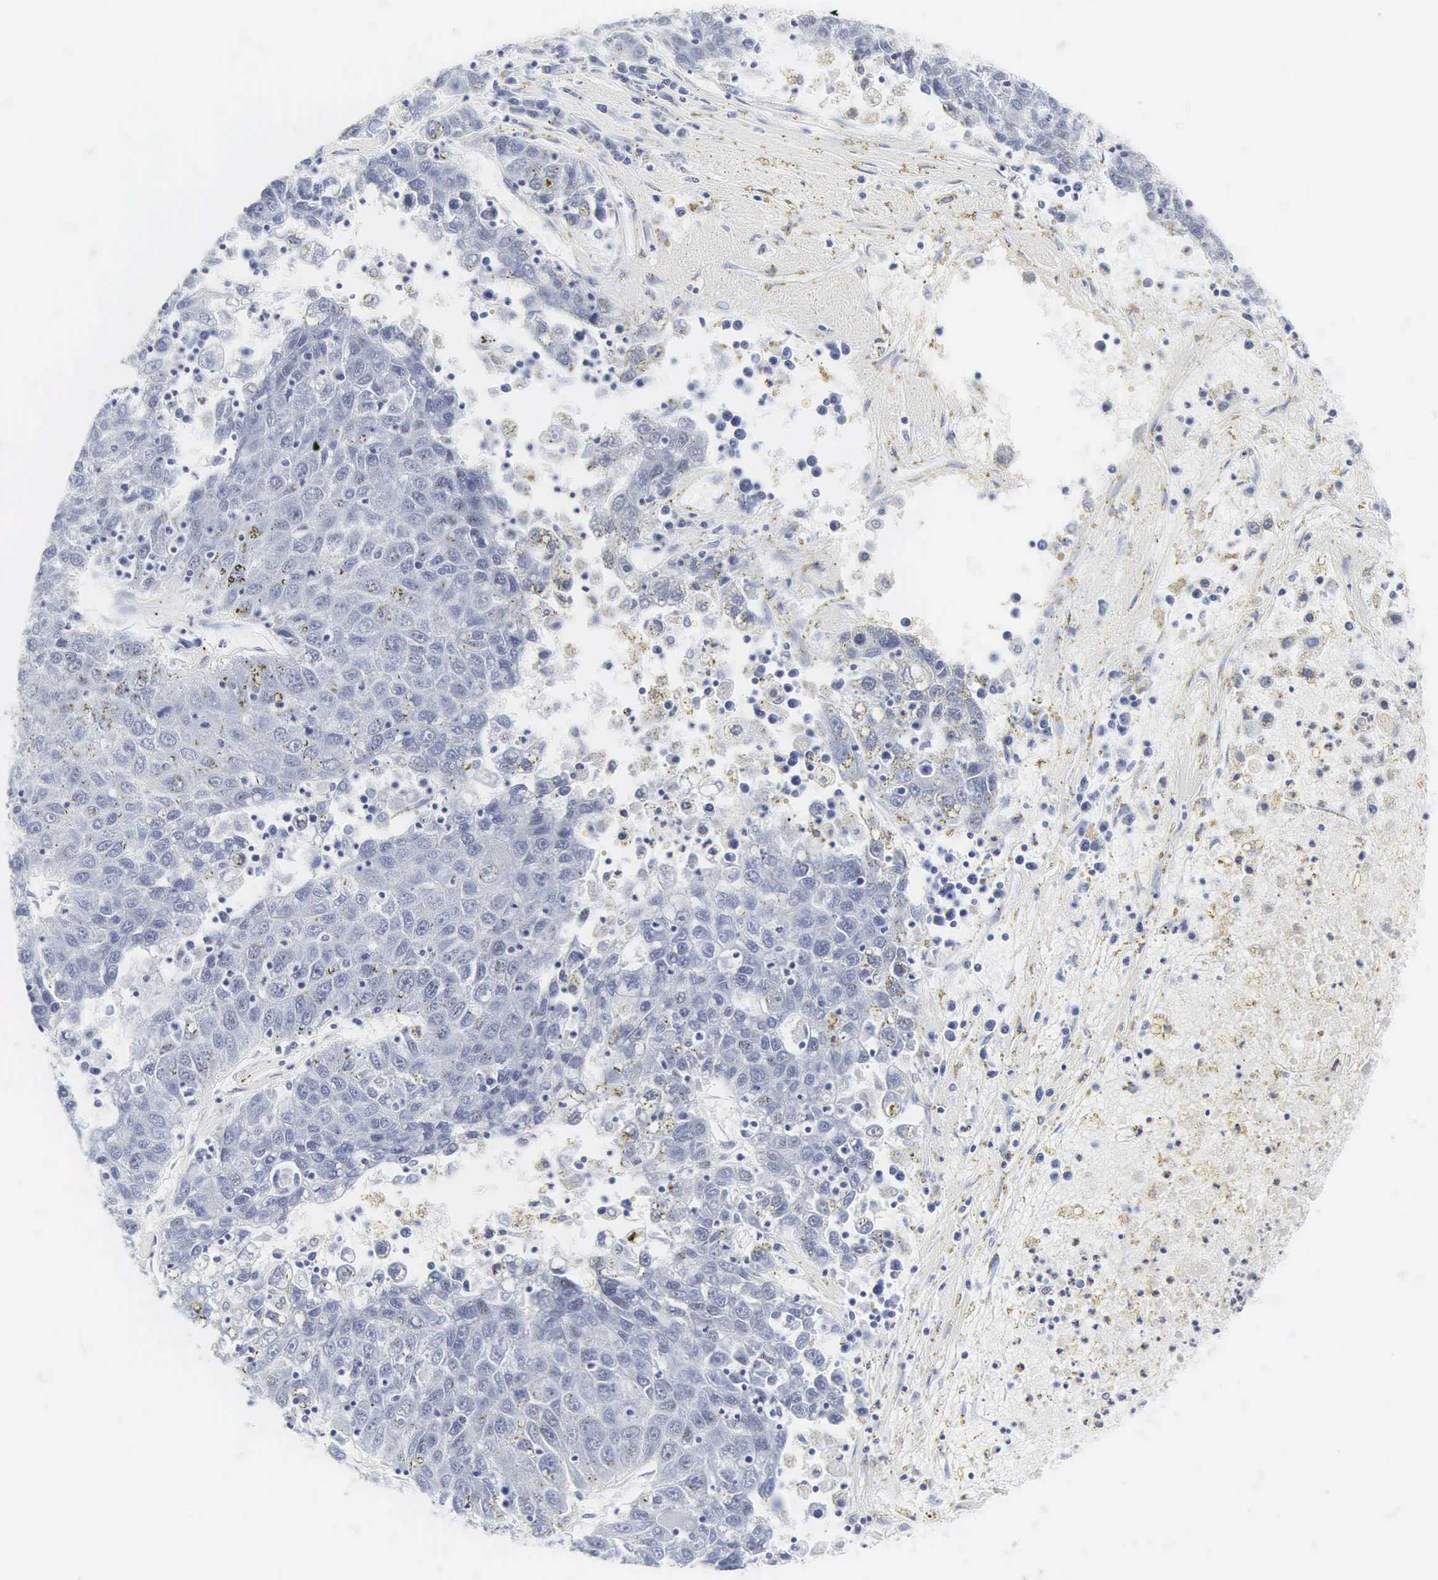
{"staining": {"intensity": "negative", "quantity": "none", "location": "none"}, "tissue": "liver cancer", "cell_type": "Tumor cells", "image_type": "cancer", "snomed": [{"axis": "morphology", "description": "Carcinoma, Hepatocellular, NOS"}, {"axis": "topography", "description": "Liver"}], "caption": "The photomicrograph exhibits no significant expression in tumor cells of liver hepatocellular carcinoma.", "gene": "INS", "patient": {"sex": "male", "age": 49}}